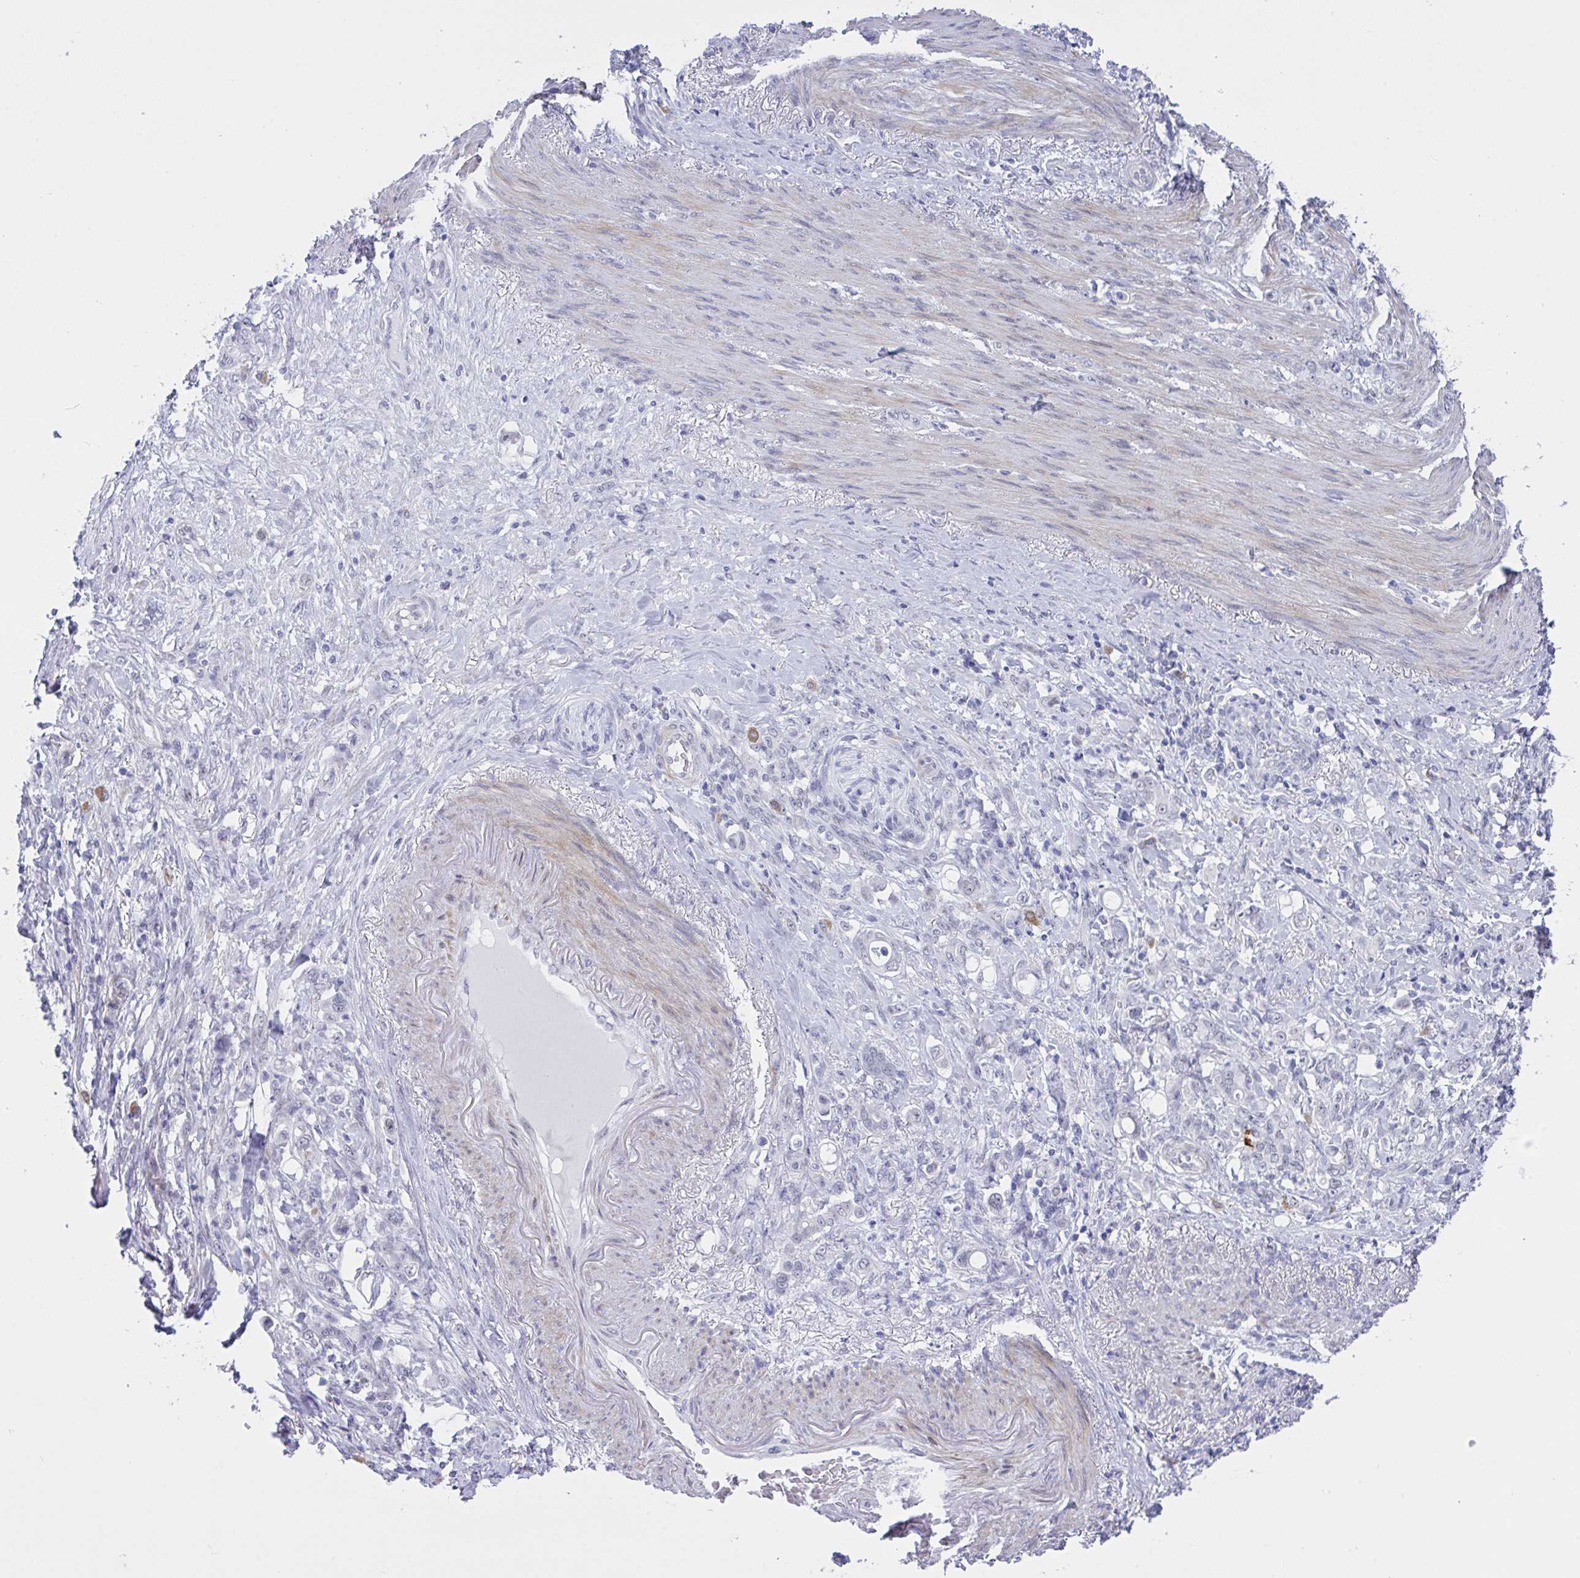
{"staining": {"intensity": "negative", "quantity": "none", "location": "none"}, "tissue": "stomach cancer", "cell_type": "Tumor cells", "image_type": "cancer", "snomed": [{"axis": "morphology", "description": "Adenocarcinoma, NOS"}, {"axis": "topography", "description": "Stomach"}], "caption": "Histopathology image shows no significant protein staining in tumor cells of stomach cancer (adenocarcinoma). (DAB (3,3'-diaminobenzidine) immunohistochemistry, high magnification).", "gene": "FBXL22", "patient": {"sex": "female", "age": 79}}